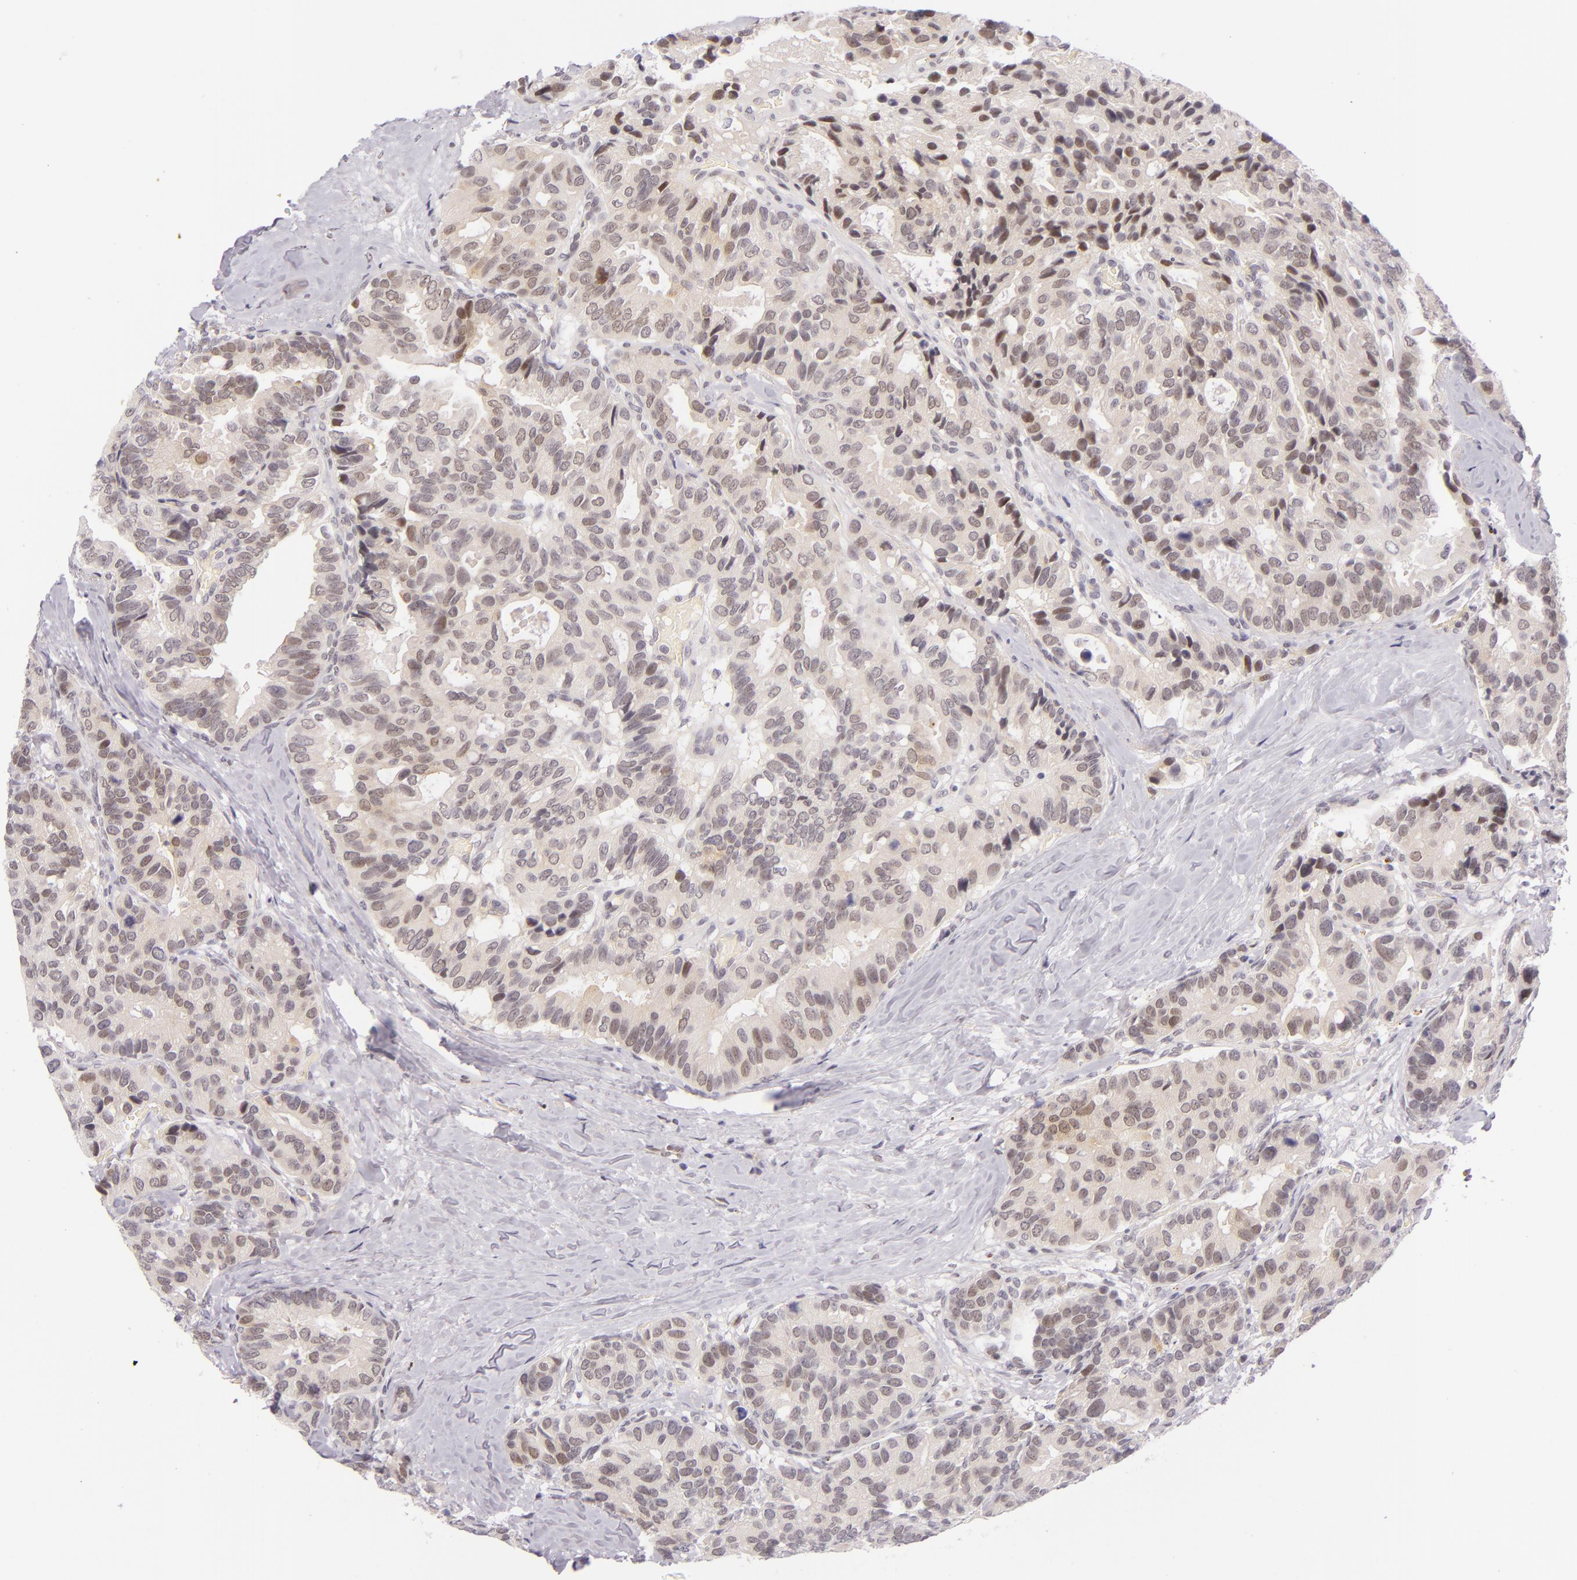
{"staining": {"intensity": "weak", "quantity": "25%-75%", "location": "cytoplasmic/membranous,nuclear"}, "tissue": "breast cancer", "cell_type": "Tumor cells", "image_type": "cancer", "snomed": [{"axis": "morphology", "description": "Duct carcinoma"}, {"axis": "topography", "description": "Breast"}], "caption": "A brown stain labels weak cytoplasmic/membranous and nuclear positivity of a protein in breast invasive ductal carcinoma tumor cells.", "gene": "BCL3", "patient": {"sex": "female", "age": 69}}